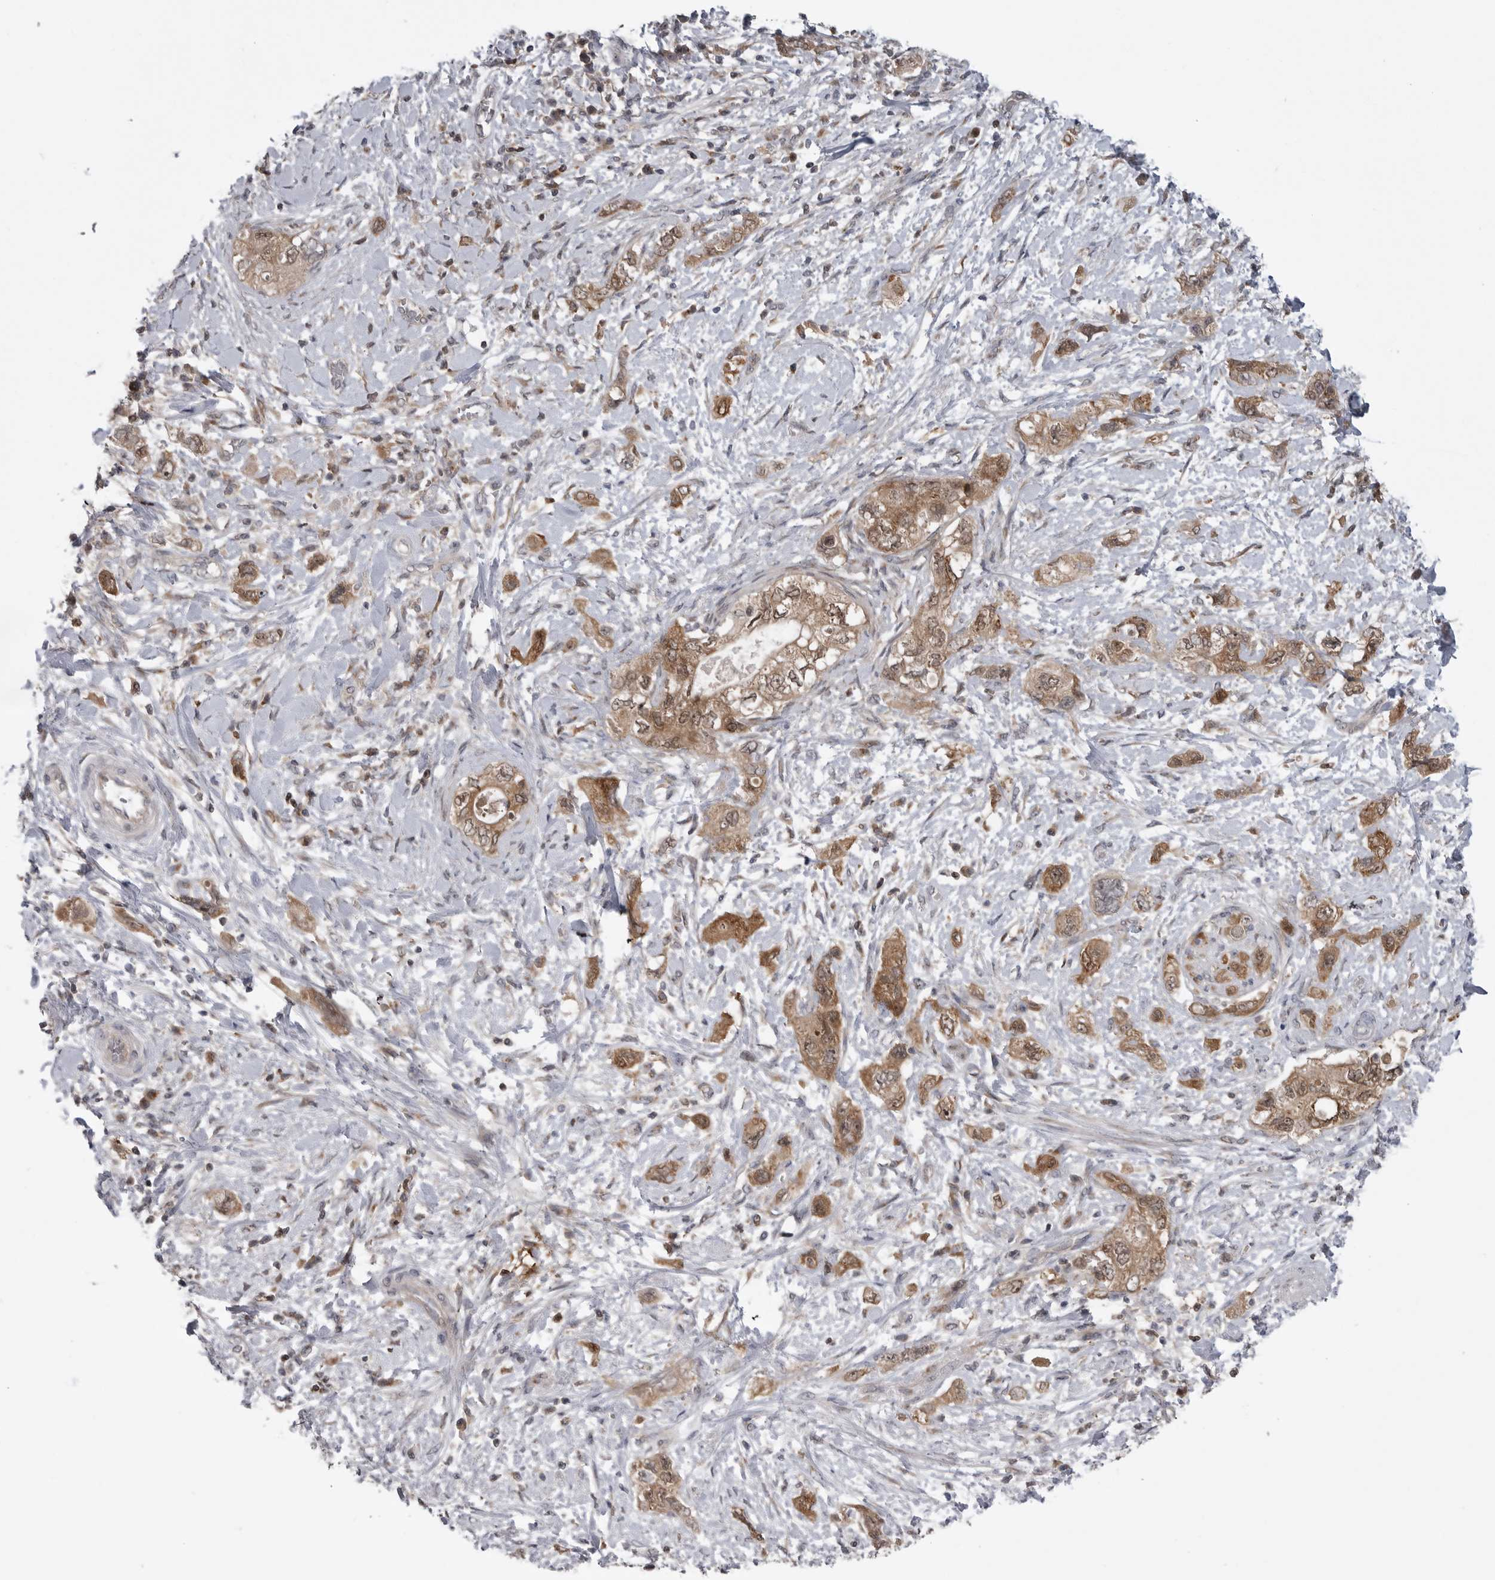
{"staining": {"intensity": "moderate", "quantity": ">75%", "location": "cytoplasmic/membranous,nuclear"}, "tissue": "pancreatic cancer", "cell_type": "Tumor cells", "image_type": "cancer", "snomed": [{"axis": "morphology", "description": "Adenocarcinoma, NOS"}, {"axis": "topography", "description": "Pancreas"}], "caption": "High-magnification brightfield microscopy of pancreatic adenocarcinoma stained with DAB (brown) and counterstained with hematoxylin (blue). tumor cells exhibit moderate cytoplasmic/membranous and nuclear staining is seen in about>75% of cells.", "gene": "MAPK13", "patient": {"sex": "female", "age": 73}}